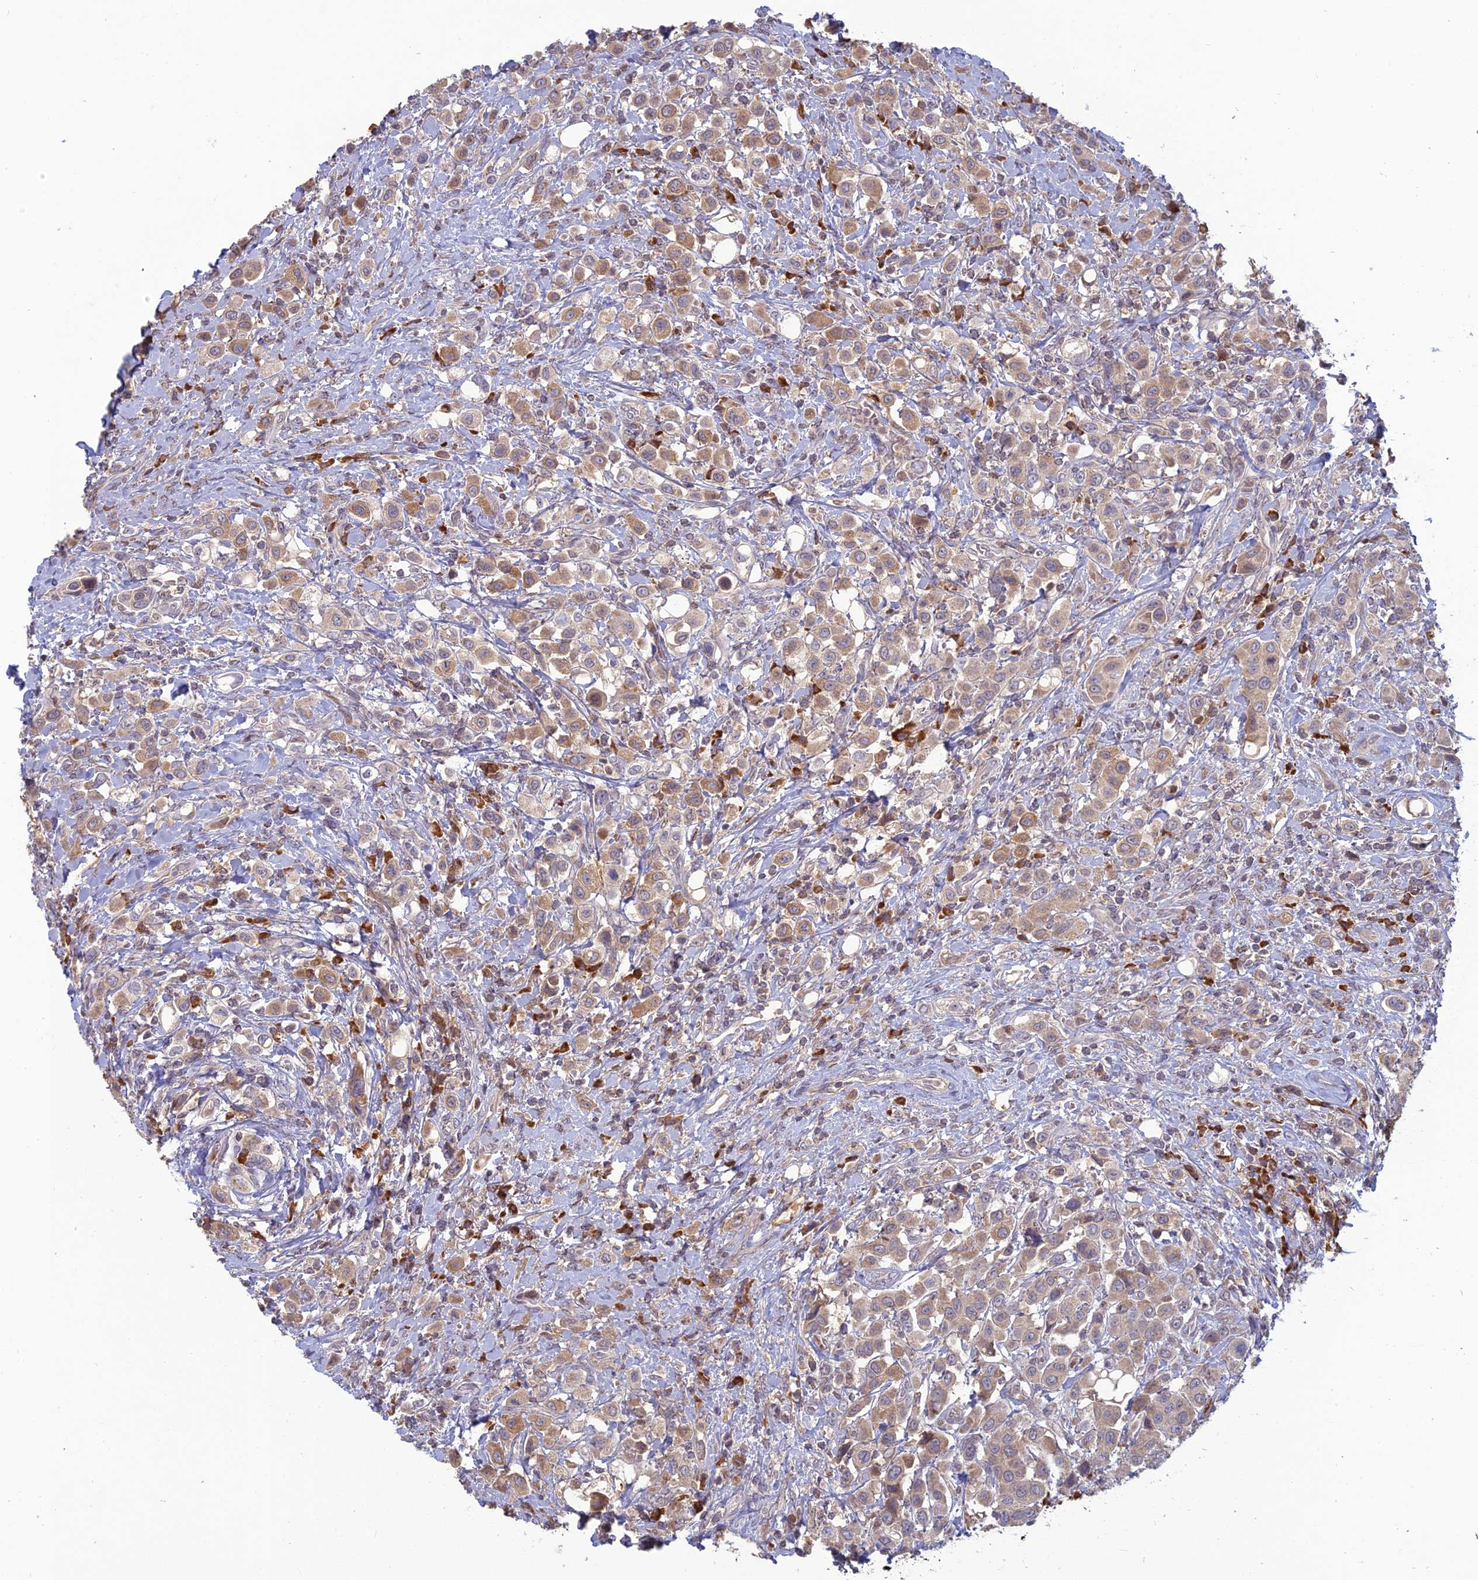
{"staining": {"intensity": "moderate", "quantity": ">75%", "location": "cytoplasmic/membranous"}, "tissue": "urothelial cancer", "cell_type": "Tumor cells", "image_type": "cancer", "snomed": [{"axis": "morphology", "description": "Urothelial carcinoma, High grade"}, {"axis": "topography", "description": "Urinary bladder"}], "caption": "The image reveals staining of urothelial cancer, revealing moderate cytoplasmic/membranous protein positivity (brown color) within tumor cells.", "gene": "TMEM208", "patient": {"sex": "male", "age": 50}}